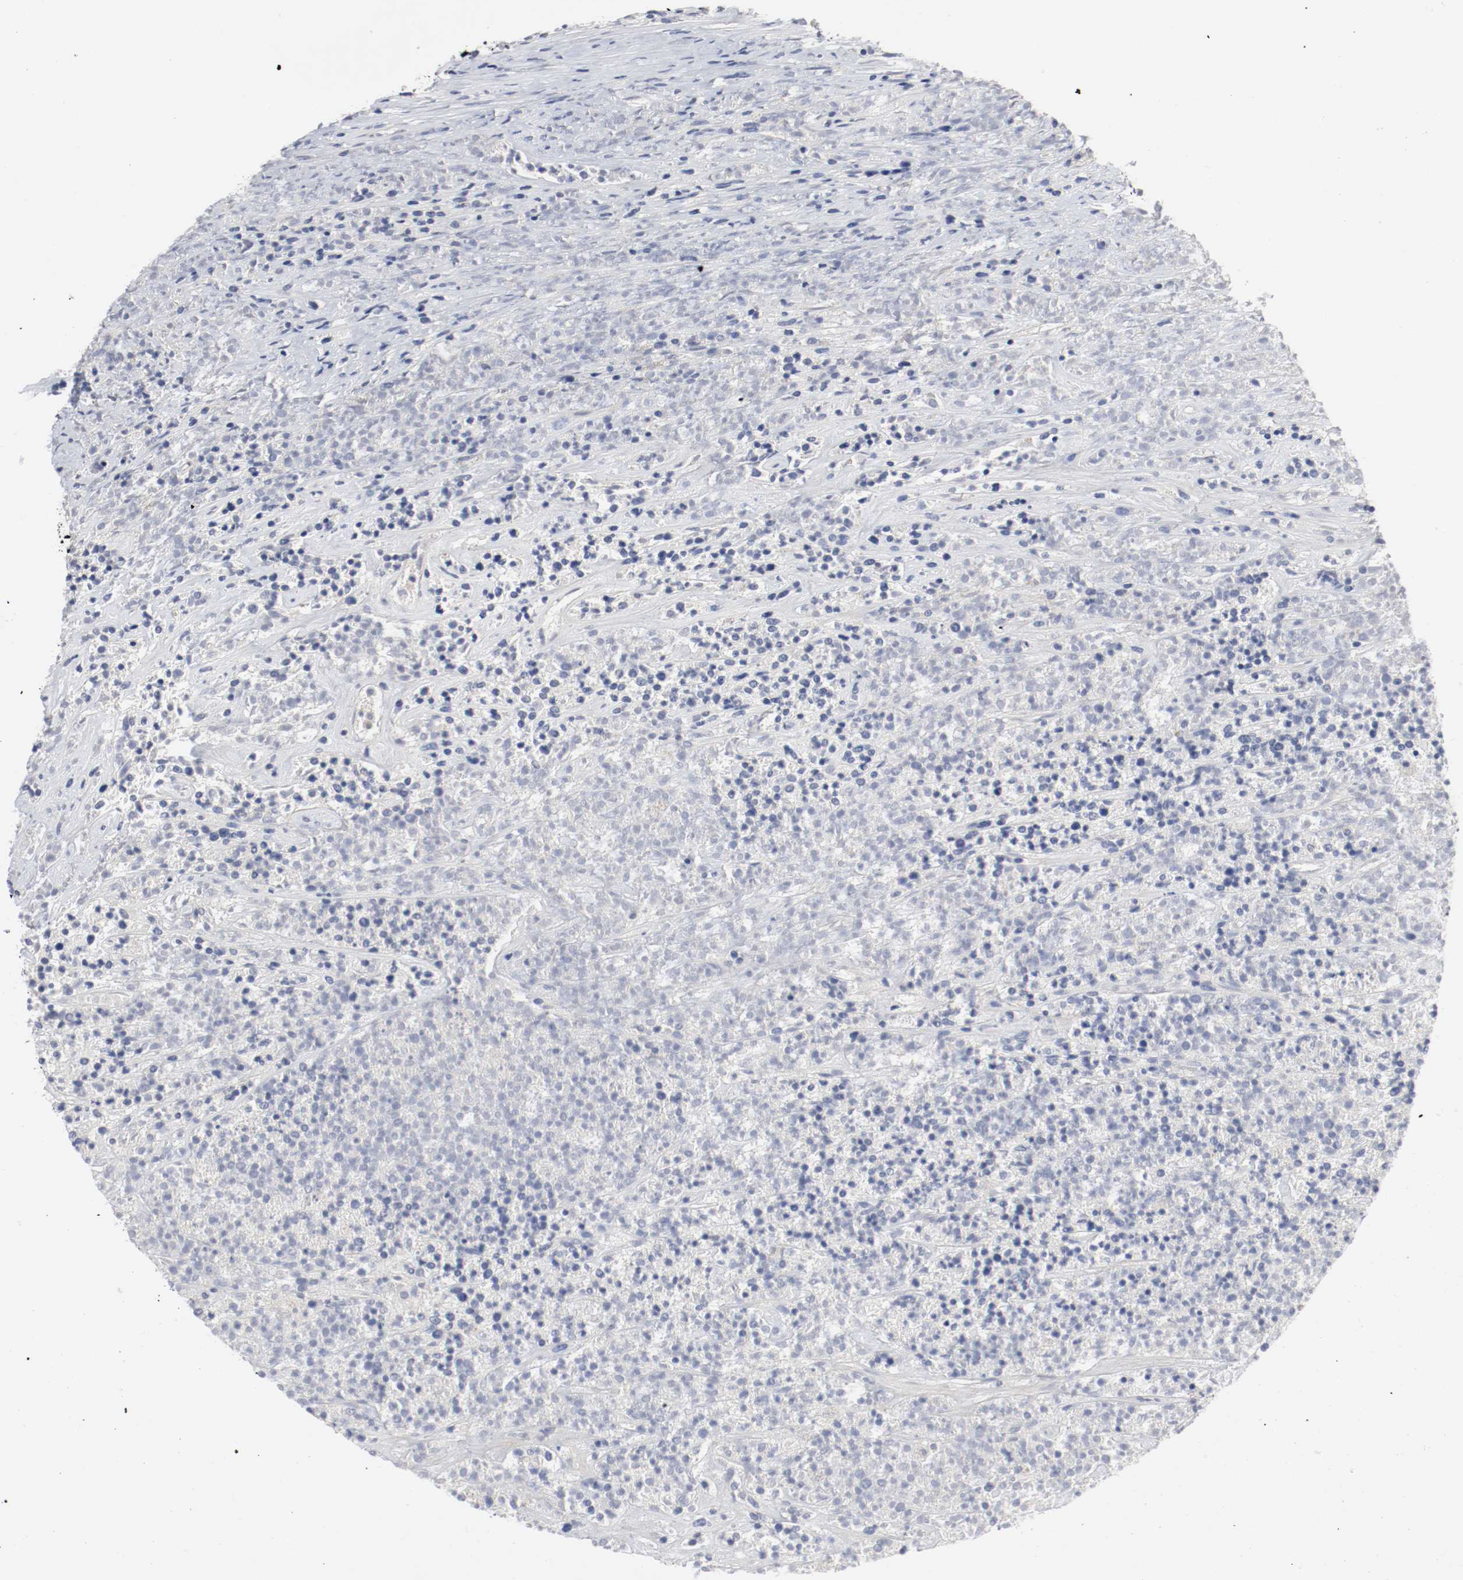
{"staining": {"intensity": "negative", "quantity": "none", "location": "none"}, "tissue": "lymphoma", "cell_type": "Tumor cells", "image_type": "cancer", "snomed": [{"axis": "morphology", "description": "Malignant lymphoma, non-Hodgkin's type, High grade"}, {"axis": "topography", "description": "Lymph node"}], "caption": "A micrograph of malignant lymphoma, non-Hodgkin's type (high-grade) stained for a protein reveals no brown staining in tumor cells.", "gene": "CEBPE", "patient": {"sex": "female", "age": 73}}